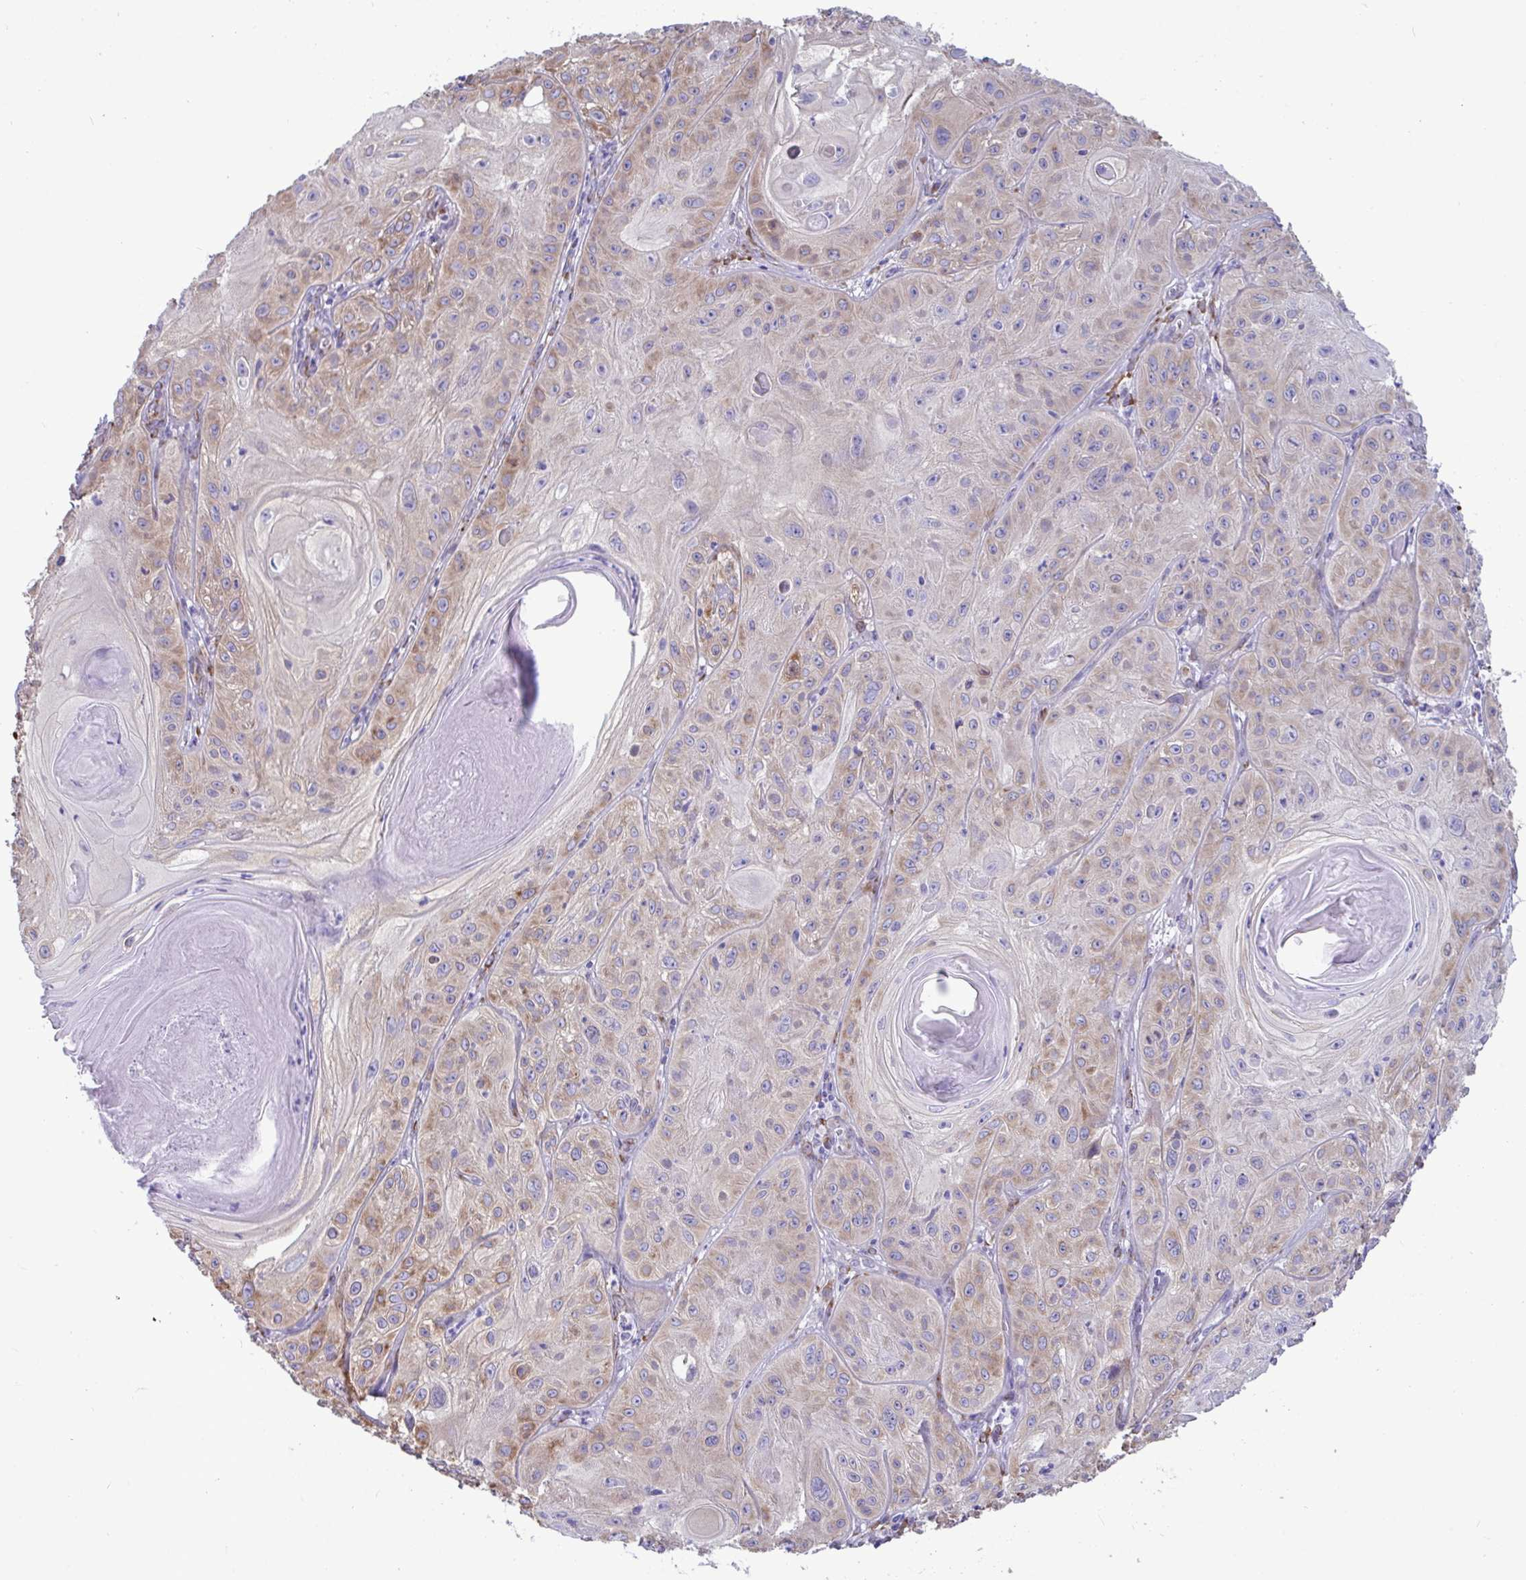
{"staining": {"intensity": "moderate", "quantity": "<25%", "location": "cytoplasmic/membranous"}, "tissue": "skin cancer", "cell_type": "Tumor cells", "image_type": "cancer", "snomed": [{"axis": "morphology", "description": "Squamous cell carcinoma, NOS"}, {"axis": "topography", "description": "Skin"}], "caption": "Skin cancer (squamous cell carcinoma) tissue shows moderate cytoplasmic/membranous expression in about <25% of tumor cells", "gene": "ASPH", "patient": {"sex": "male", "age": 85}}